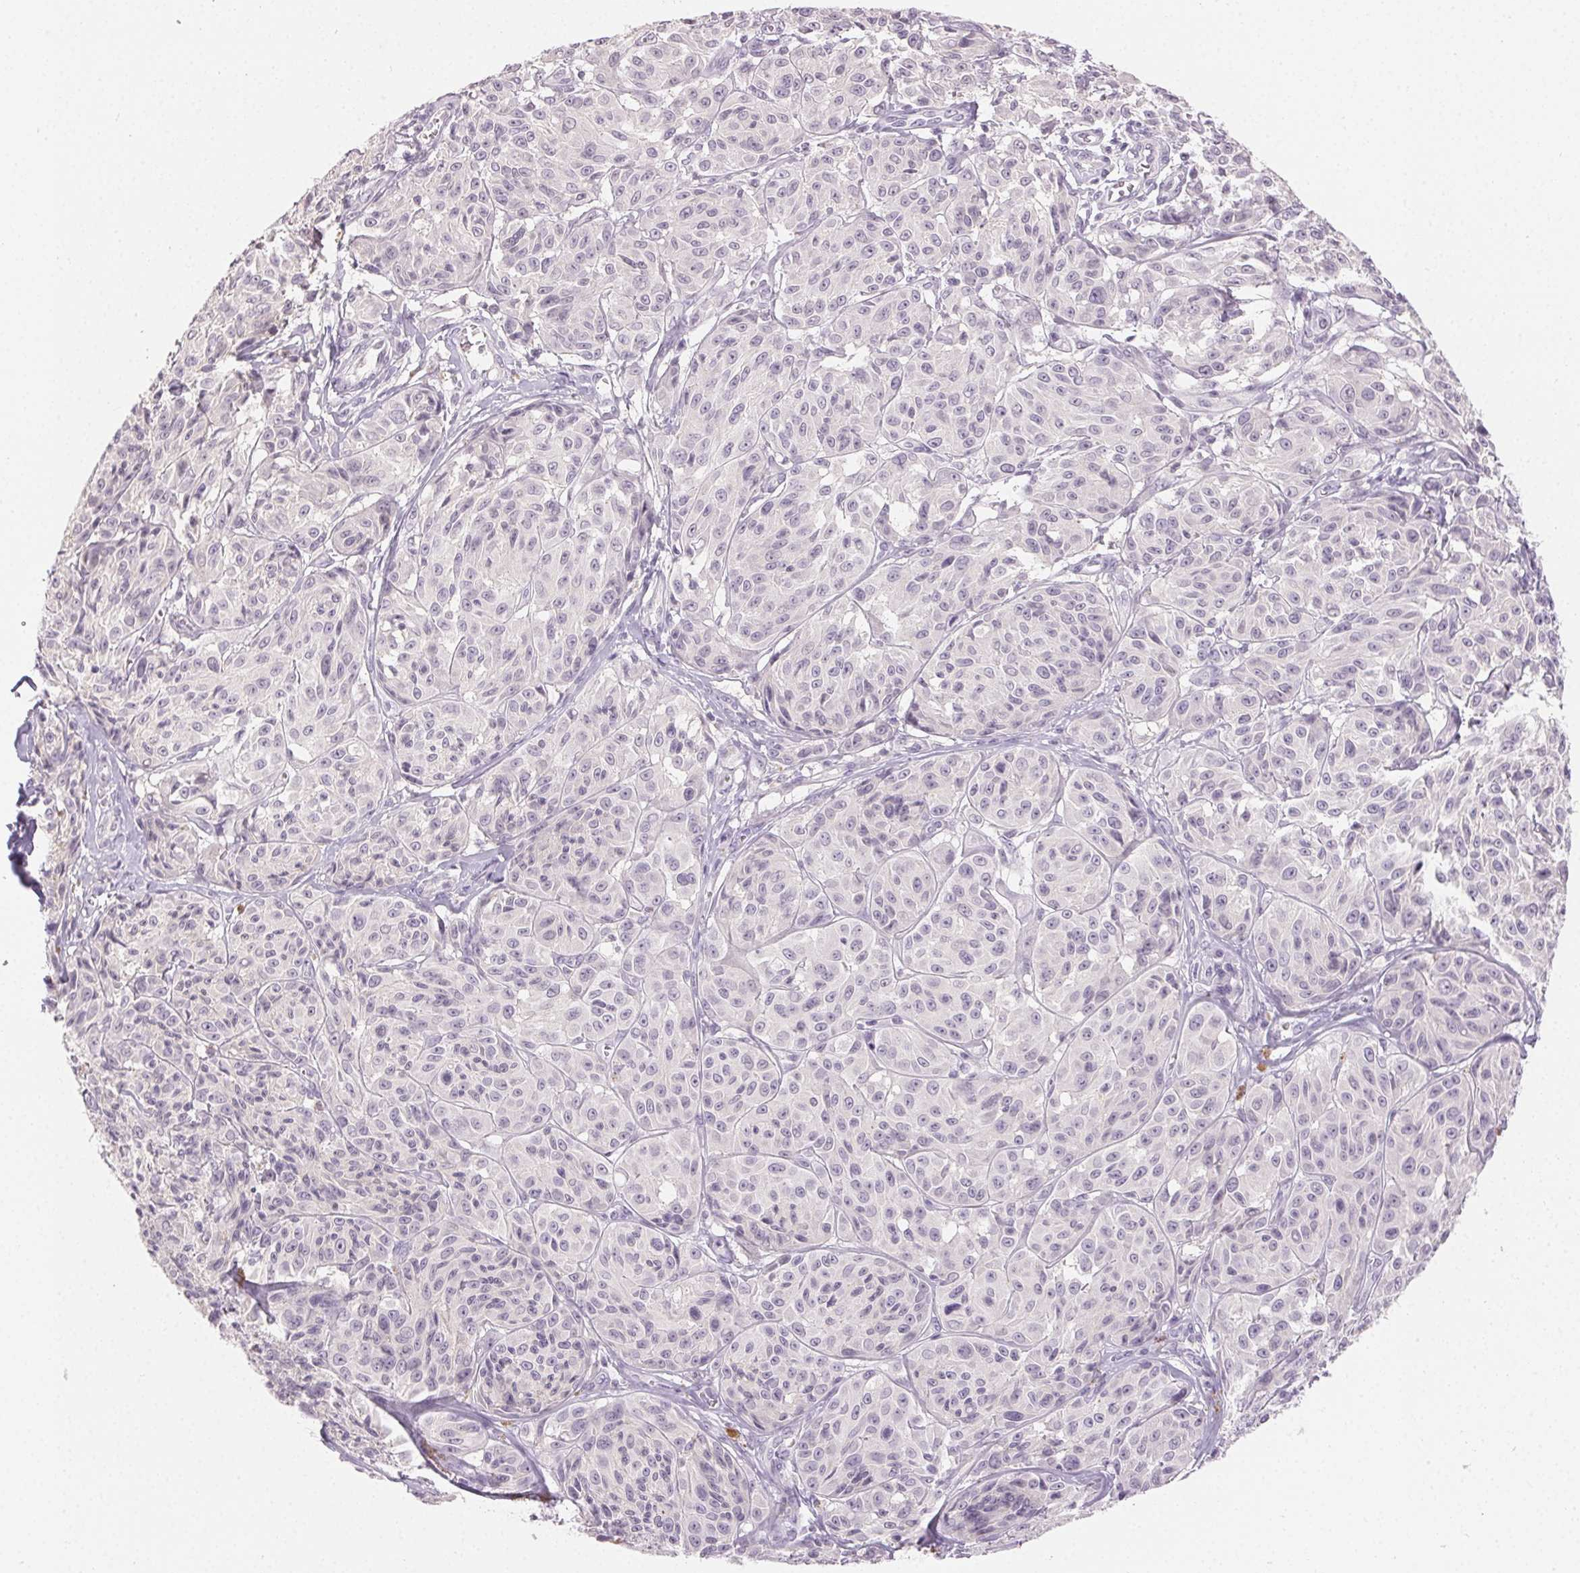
{"staining": {"intensity": "negative", "quantity": "none", "location": "none"}, "tissue": "melanoma", "cell_type": "Tumor cells", "image_type": "cancer", "snomed": [{"axis": "morphology", "description": "Malignant melanoma, NOS"}, {"axis": "topography", "description": "Skin"}], "caption": "The immunohistochemistry photomicrograph has no significant staining in tumor cells of malignant melanoma tissue. The staining was performed using DAB to visualize the protein expression in brown, while the nuclei were stained in blue with hematoxylin (Magnification: 20x).", "gene": "SFTPD", "patient": {"sex": "male", "age": 91}}